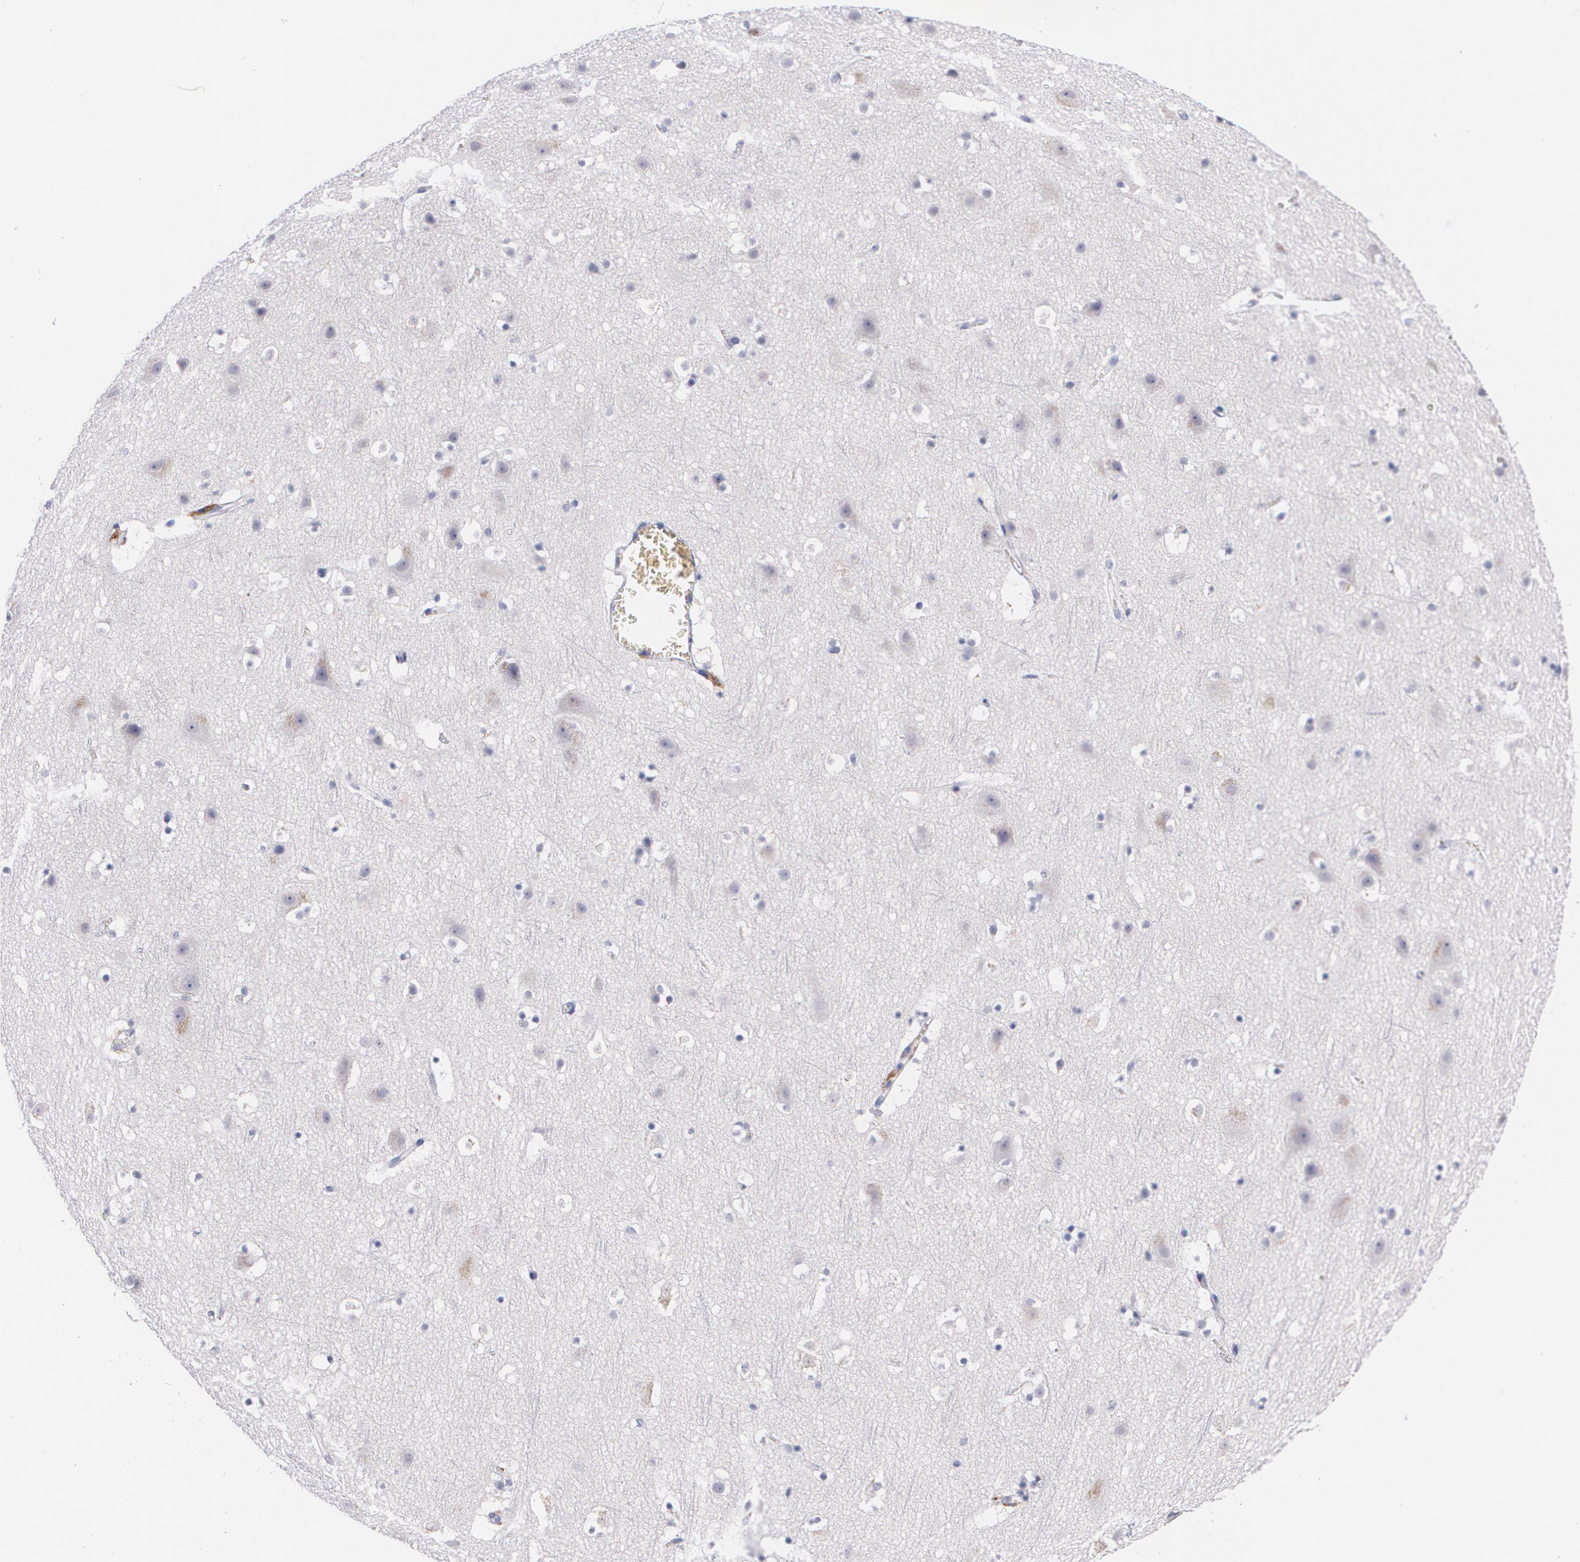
{"staining": {"intensity": "negative", "quantity": "none", "location": "none"}, "tissue": "cerebral cortex", "cell_type": "Endothelial cells", "image_type": "normal", "snomed": [{"axis": "morphology", "description": "Normal tissue, NOS"}, {"axis": "topography", "description": "Cerebral cortex"}], "caption": "Immunohistochemistry (IHC) image of benign cerebral cortex: cerebral cortex stained with DAB reveals no significant protein staining in endothelial cells. (DAB (3,3'-diaminobenzidine) immunohistochemistry (IHC) with hematoxylin counter stain).", "gene": "HMMR", "patient": {"sex": "male", "age": 45}}